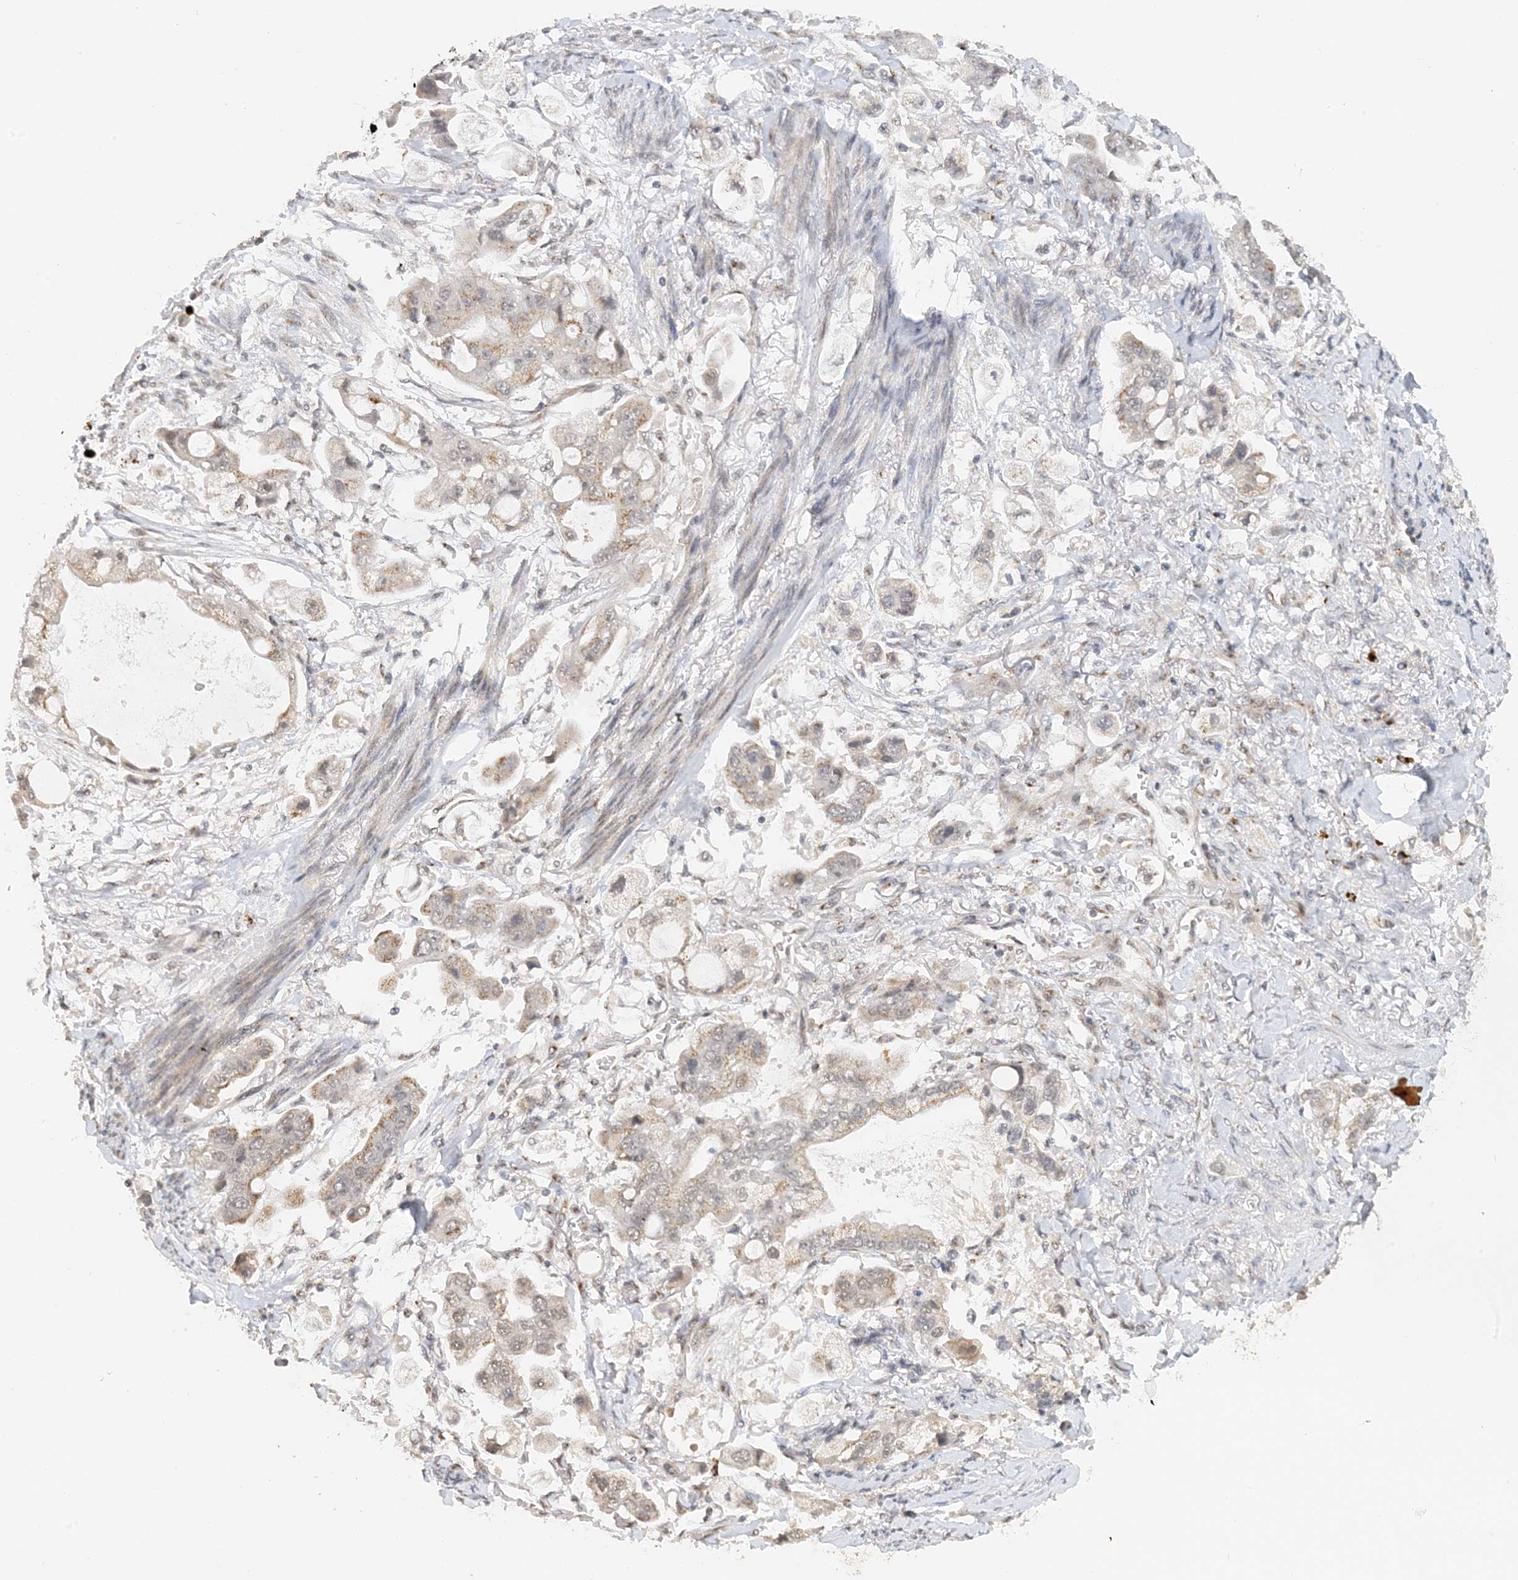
{"staining": {"intensity": "moderate", "quantity": "25%-75%", "location": "cytoplasmic/membranous"}, "tissue": "stomach cancer", "cell_type": "Tumor cells", "image_type": "cancer", "snomed": [{"axis": "morphology", "description": "Adenocarcinoma, NOS"}, {"axis": "topography", "description": "Stomach"}], "caption": "Protein expression analysis of stomach adenocarcinoma shows moderate cytoplasmic/membranous staining in about 25%-75% of tumor cells.", "gene": "ZCCHC4", "patient": {"sex": "male", "age": 62}}